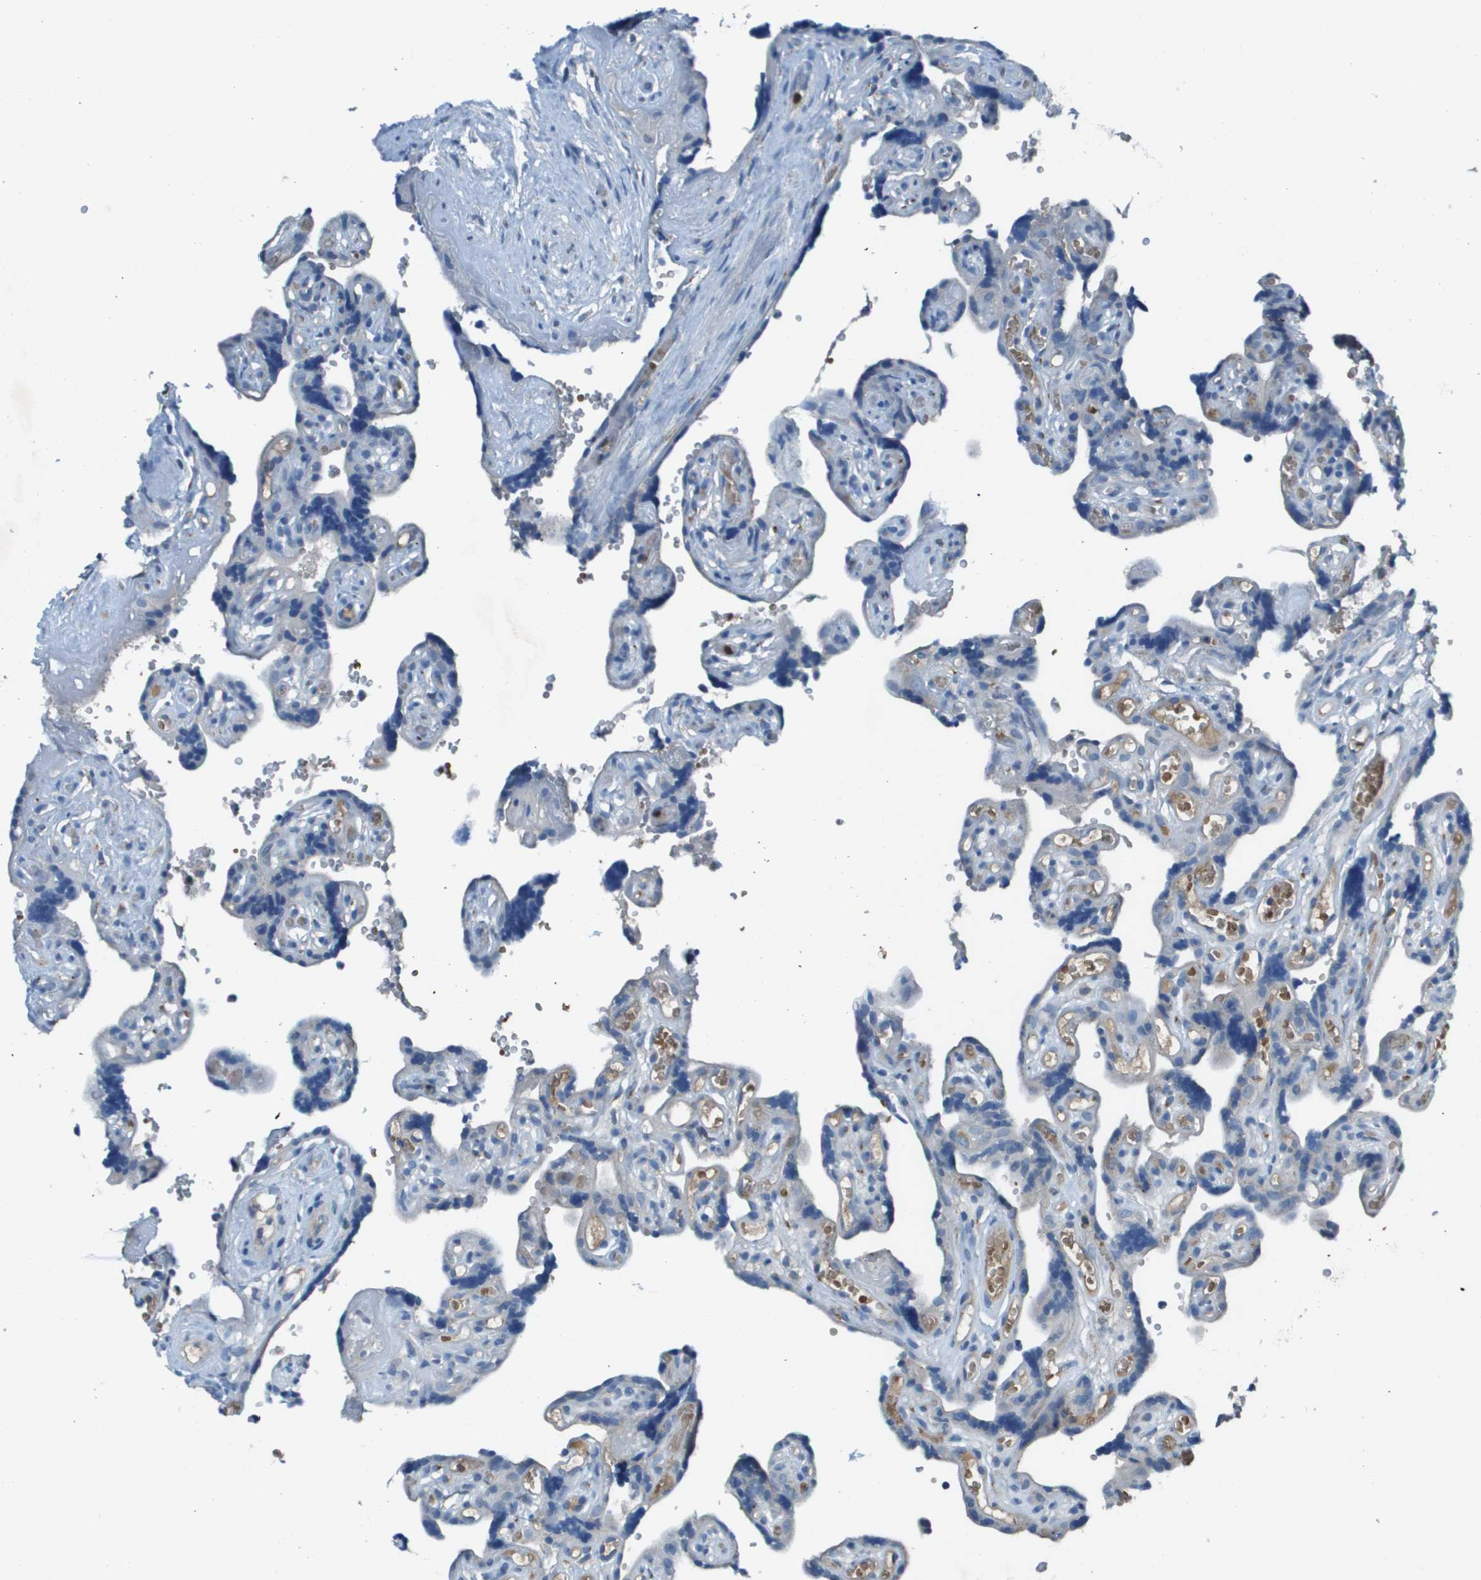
{"staining": {"intensity": "moderate", "quantity": "25%-75%", "location": "cytoplasmic/membranous"}, "tissue": "placenta", "cell_type": "Decidual cells", "image_type": "normal", "snomed": [{"axis": "morphology", "description": "Normal tissue, NOS"}, {"axis": "topography", "description": "Placenta"}], "caption": "A brown stain labels moderate cytoplasmic/membranous staining of a protein in decidual cells of unremarkable human placenta.", "gene": "CAMK4", "patient": {"sex": "female", "age": 30}}